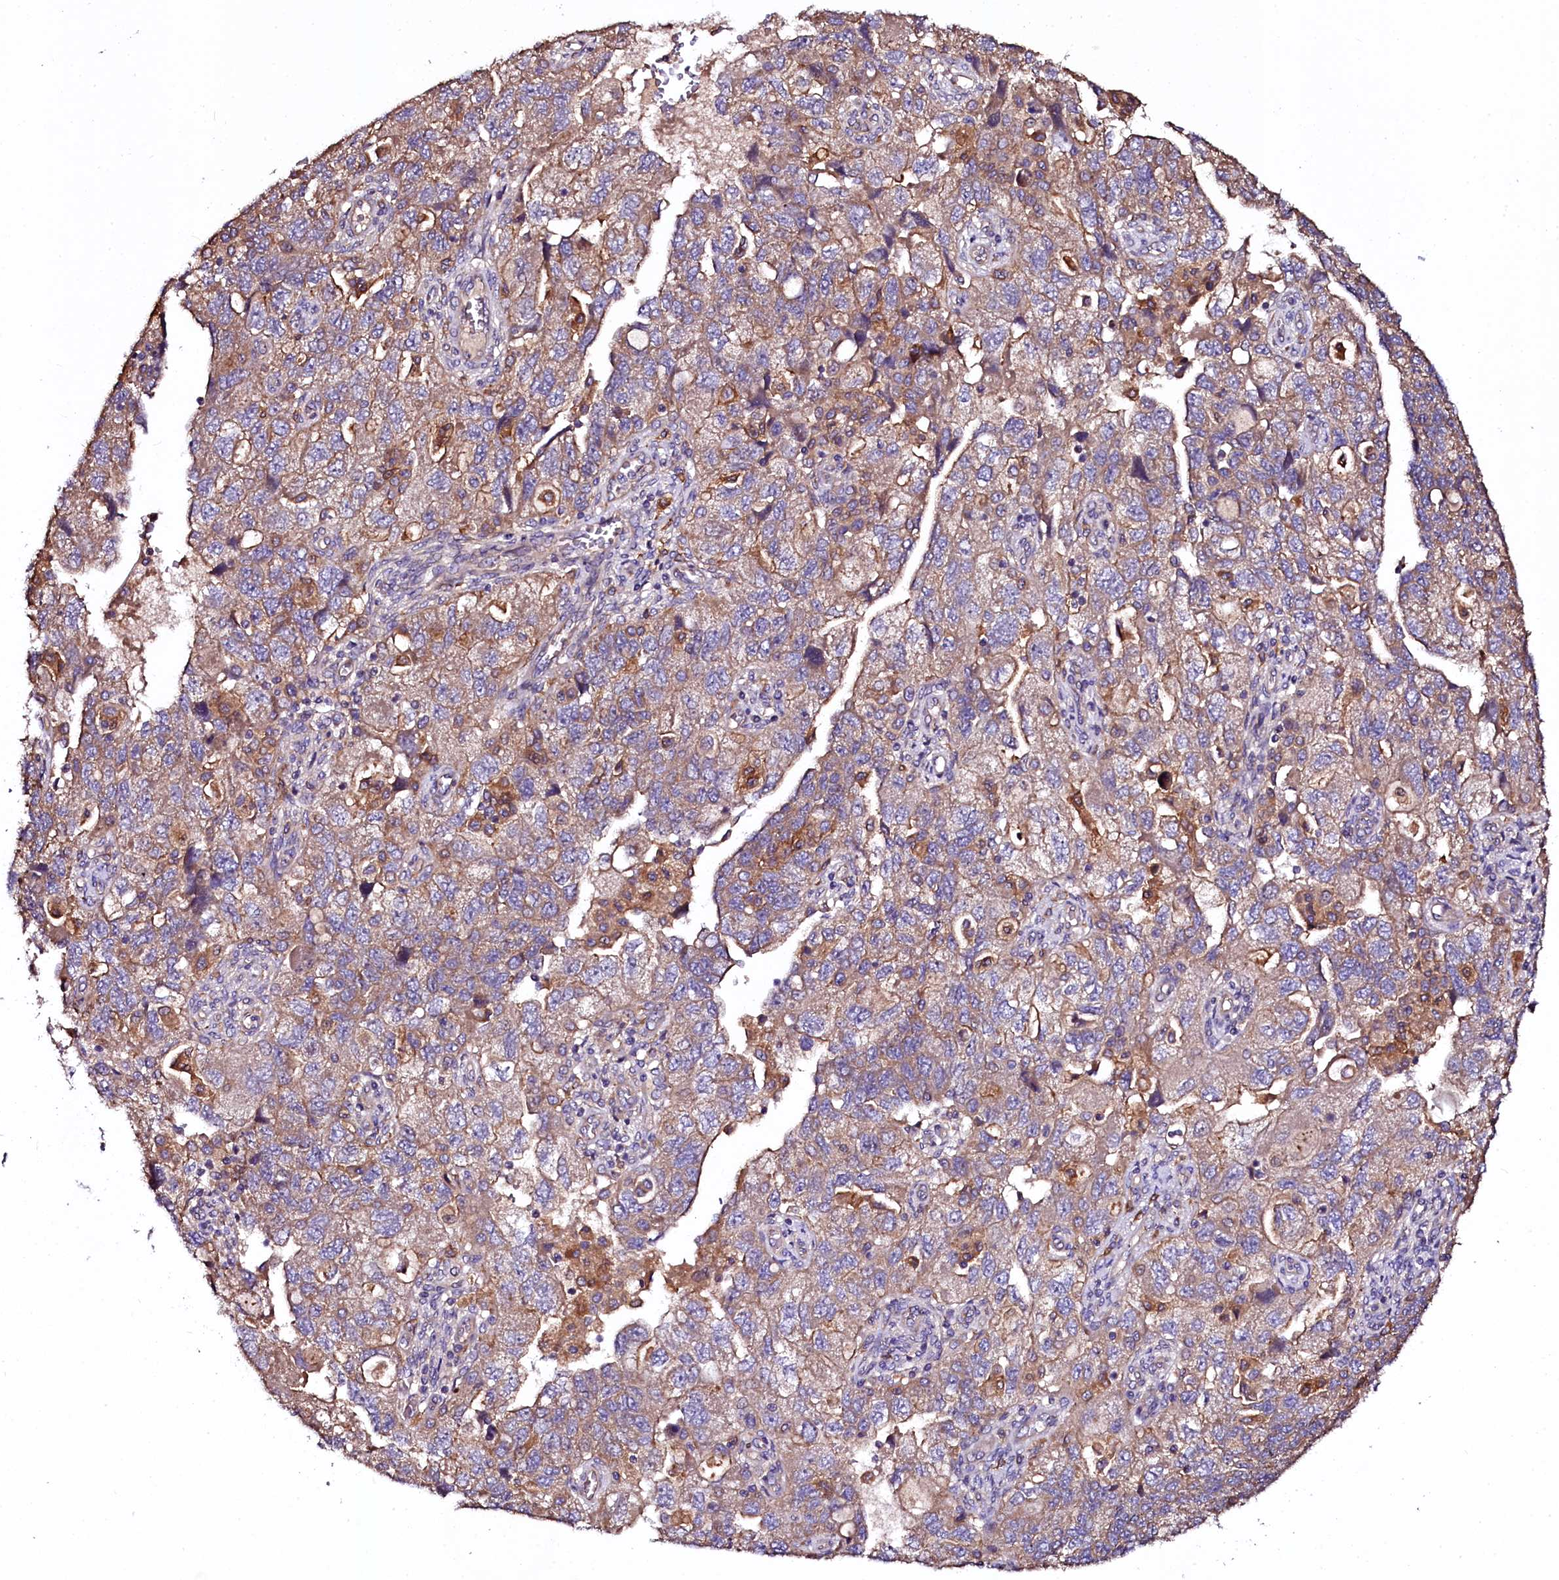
{"staining": {"intensity": "moderate", "quantity": ">75%", "location": "cytoplasmic/membranous"}, "tissue": "ovarian cancer", "cell_type": "Tumor cells", "image_type": "cancer", "snomed": [{"axis": "morphology", "description": "Carcinoma, NOS"}, {"axis": "morphology", "description": "Cystadenocarcinoma, serous, NOS"}, {"axis": "topography", "description": "Ovary"}], "caption": "A micrograph showing moderate cytoplasmic/membranous positivity in approximately >75% of tumor cells in ovarian cancer (serous cystadenocarcinoma), as visualized by brown immunohistochemical staining.", "gene": "APPL2", "patient": {"sex": "female", "age": 69}}